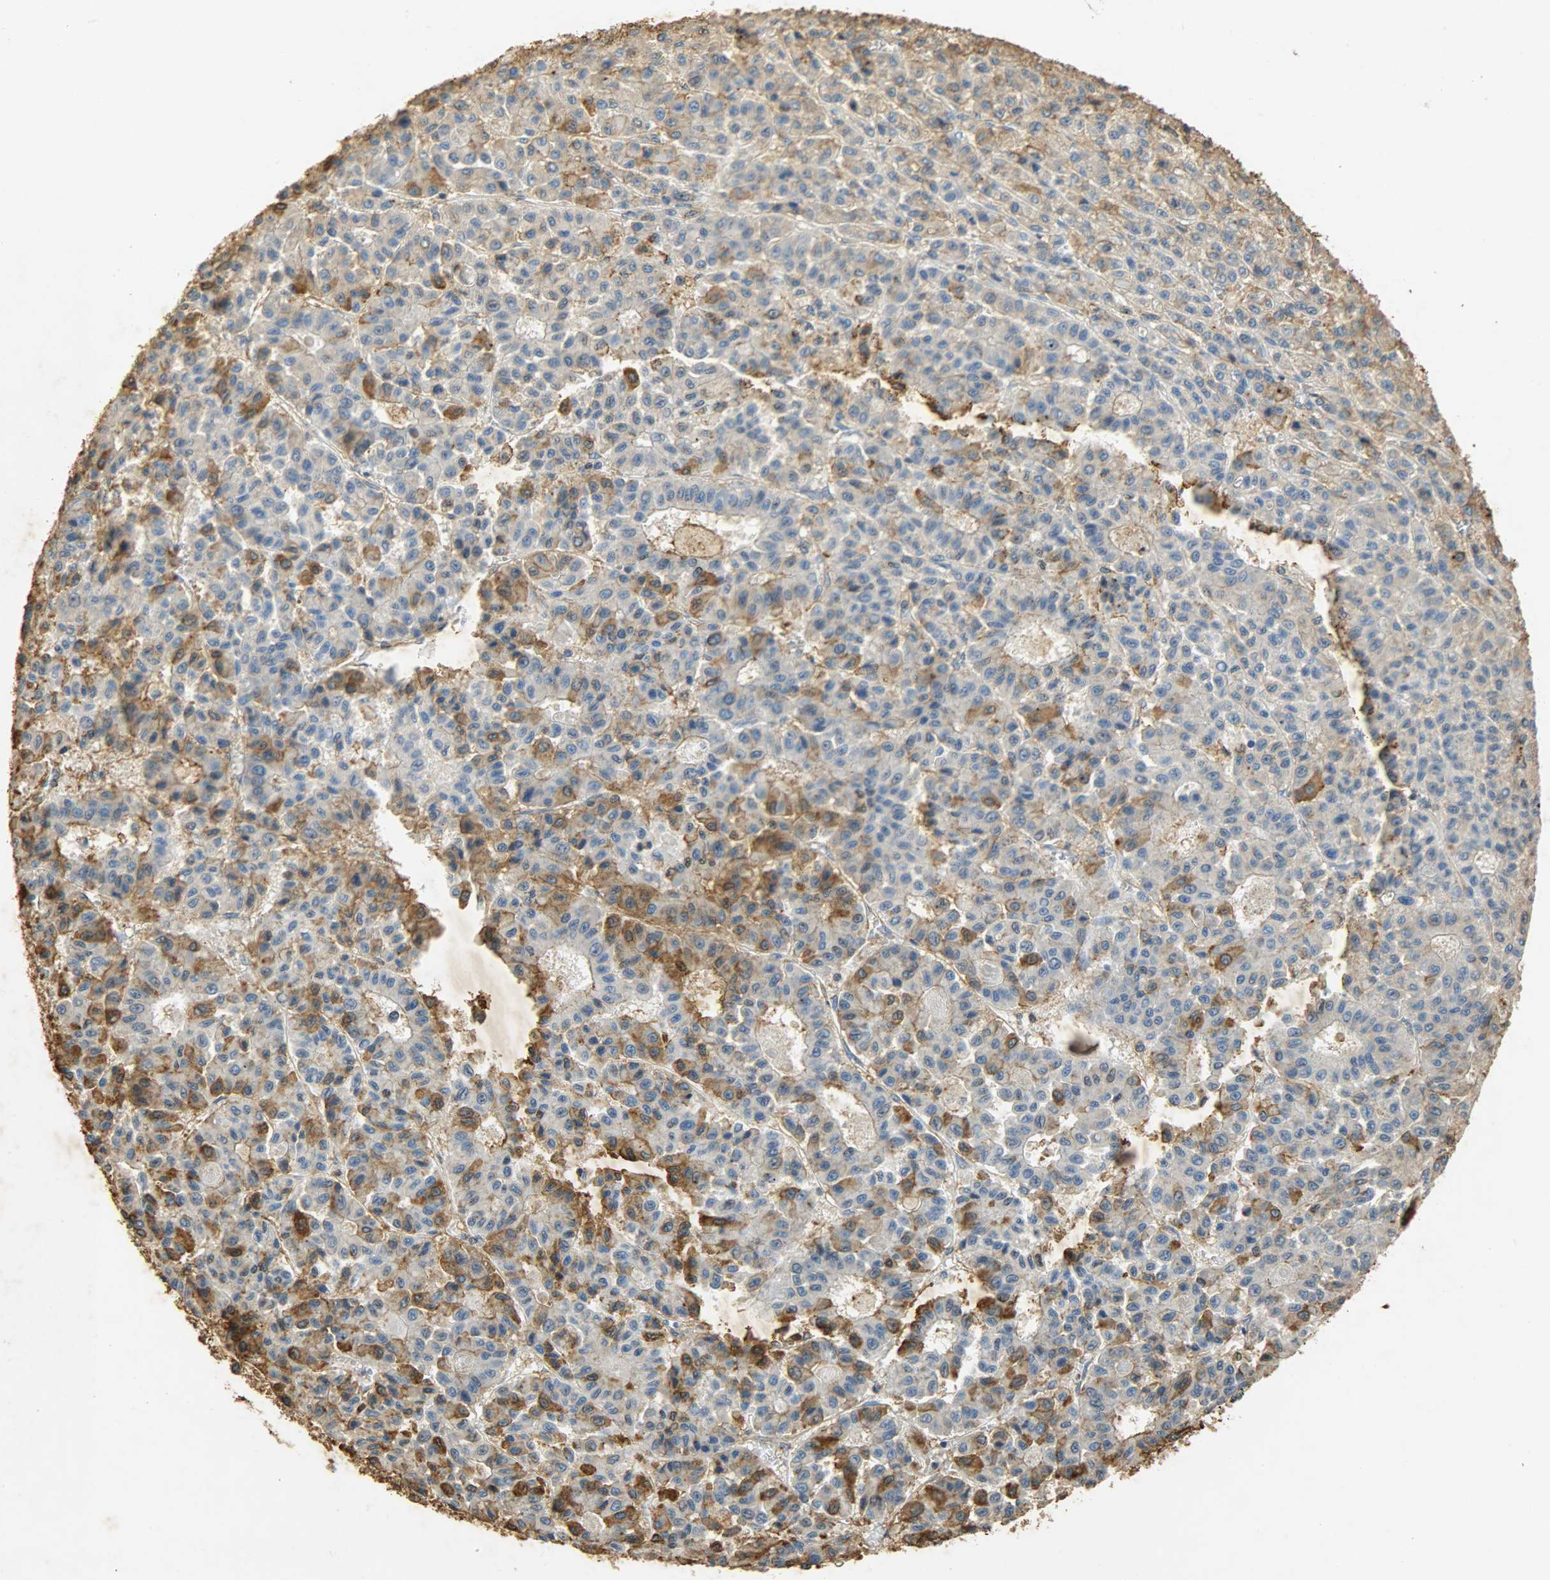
{"staining": {"intensity": "moderate", "quantity": "<25%", "location": "cytoplasmic/membranous"}, "tissue": "liver cancer", "cell_type": "Tumor cells", "image_type": "cancer", "snomed": [{"axis": "morphology", "description": "Carcinoma, Hepatocellular, NOS"}, {"axis": "topography", "description": "Liver"}], "caption": "Brown immunohistochemical staining in hepatocellular carcinoma (liver) reveals moderate cytoplasmic/membranous staining in approximately <25% of tumor cells. Using DAB (brown) and hematoxylin (blue) stains, captured at high magnification using brightfield microscopy.", "gene": "ANXA6", "patient": {"sex": "male", "age": 70}}